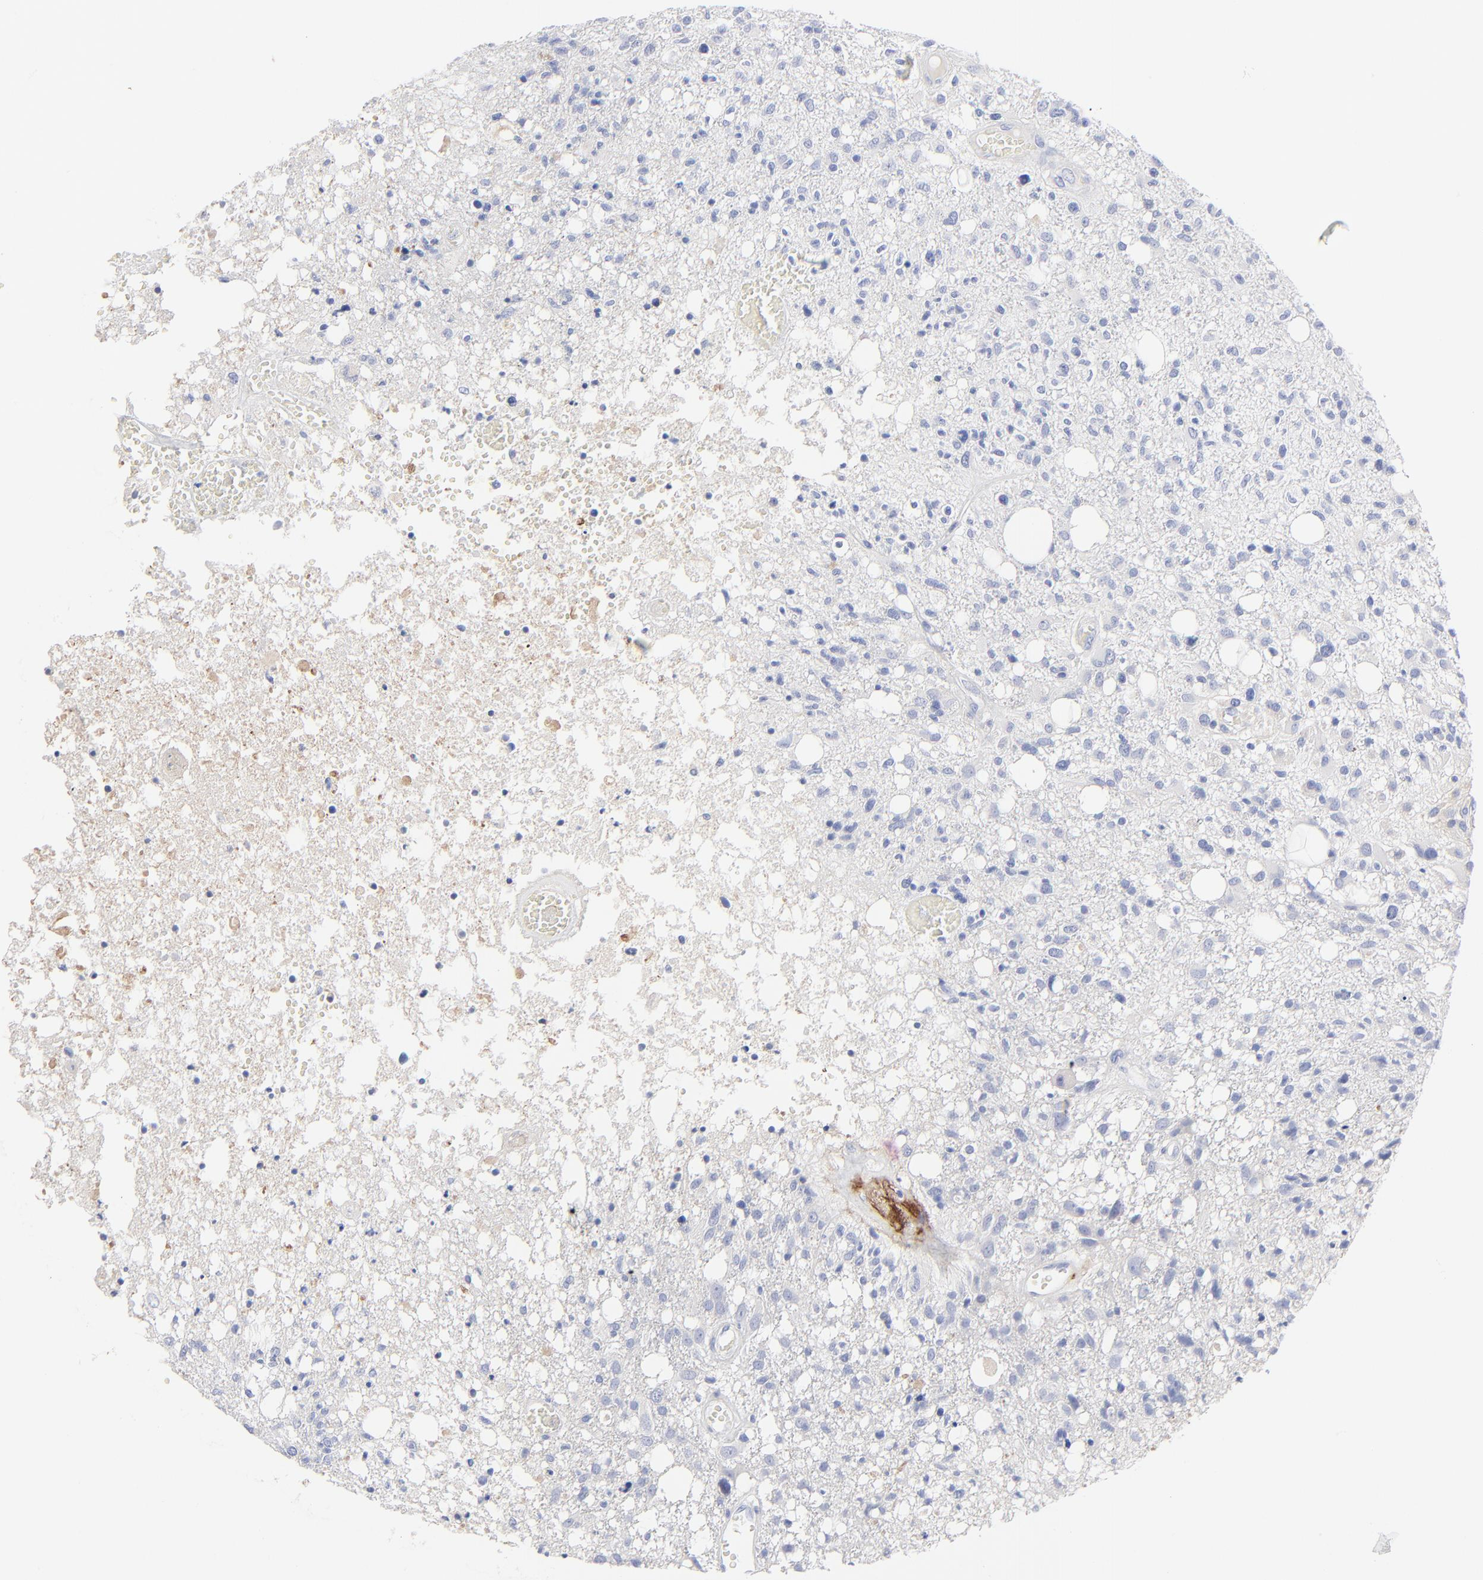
{"staining": {"intensity": "negative", "quantity": "none", "location": "none"}, "tissue": "glioma", "cell_type": "Tumor cells", "image_type": "cancer", "snomed": [{"axis": "morphology", "description": "Glioma, malignant, High grade"}, {"axis": "topography", "description": "Cerebral cortex"}], "caption": "Immunohistochemistry (IHC) micrograph of malignant glioma (high-grade) stained for a protein (brown), which demonstrates no expression in tumor cells.", "gene": "FBLN2", "patient": {"sex": "male", "age": 76}}